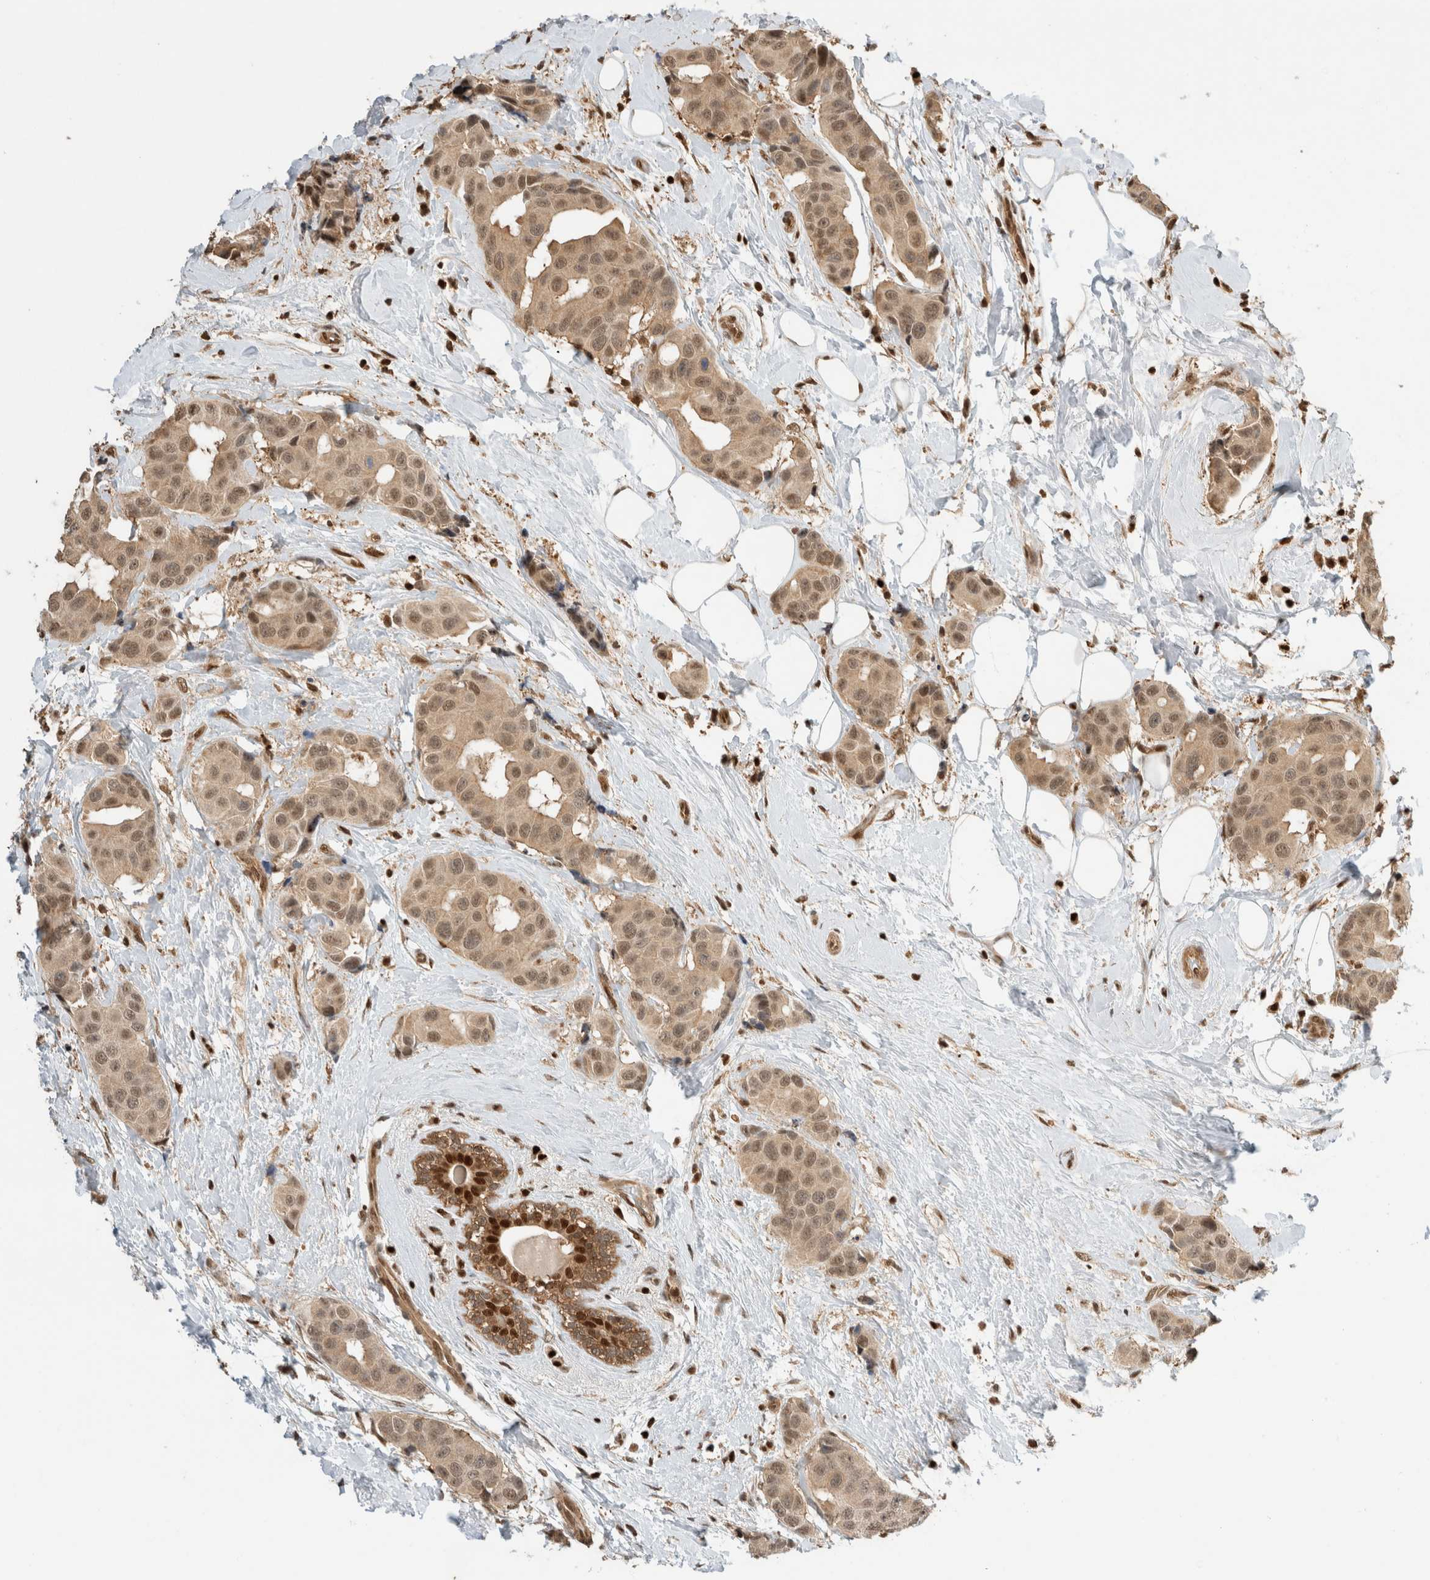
{"staining": {"intensity": "moderate", "quantity": ">75%", "location": "cytoplasmic/membranous,nuclear"}, "tissue": "breast cancer", "cell_type": "Tumor cells", "image_type": "cancer", "snomed": [{"axis": "morphology", "description": "Normal tissue, NOS"}, {"axis": "morphology", "description": "Duct carcinoma"}, {"axis": "topography", "description": "Breast"}], "caption": "Moderate cytoplasmic/membranous and nuclear staining for a protein is present in approximately >75% of tumor cells of breast cancer using IHC.", "gene": "SNRNP40", "patient": {"sex": "female", "age": 39}}